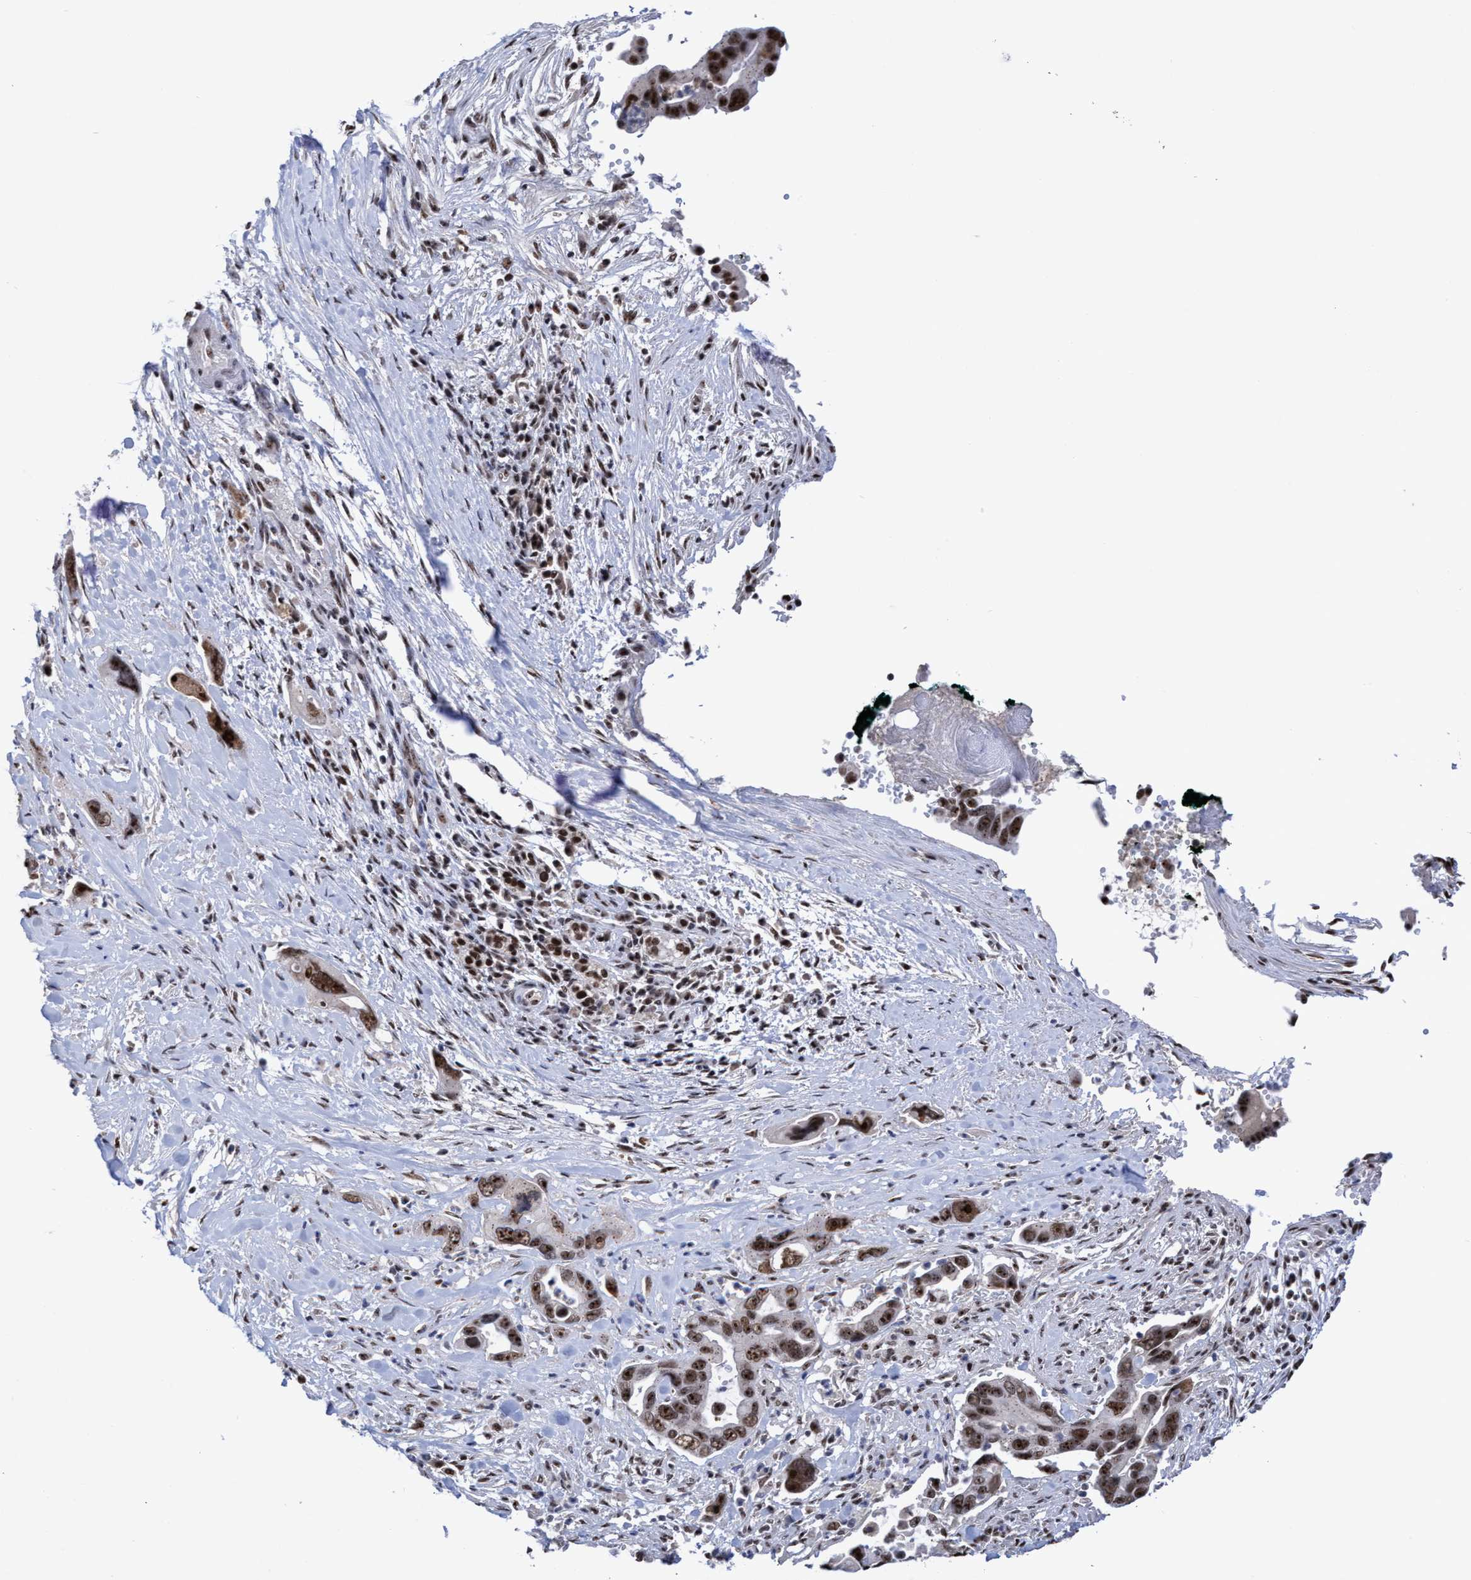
{"staining": {"intensity": "moderate", "quantity": ">75%", "location": "nuclear"}, "tissue": "pancreatic cancer", "cell_type": "Tumor cells", "image_type": "cancer", "snomed": [{"axis": "morphology", "description": "Adenocarcinoma, NOS"}, {"axis": "topography", "description": "Pancreas"}], "caption": "Pancreatic cancer stained for a protein (brown) exhibits moderate nuclear positive positivity in approximately >75% of tumor cells.", "gene": "EFCAB10", "patient": {"sex": "female", "age": 70}}